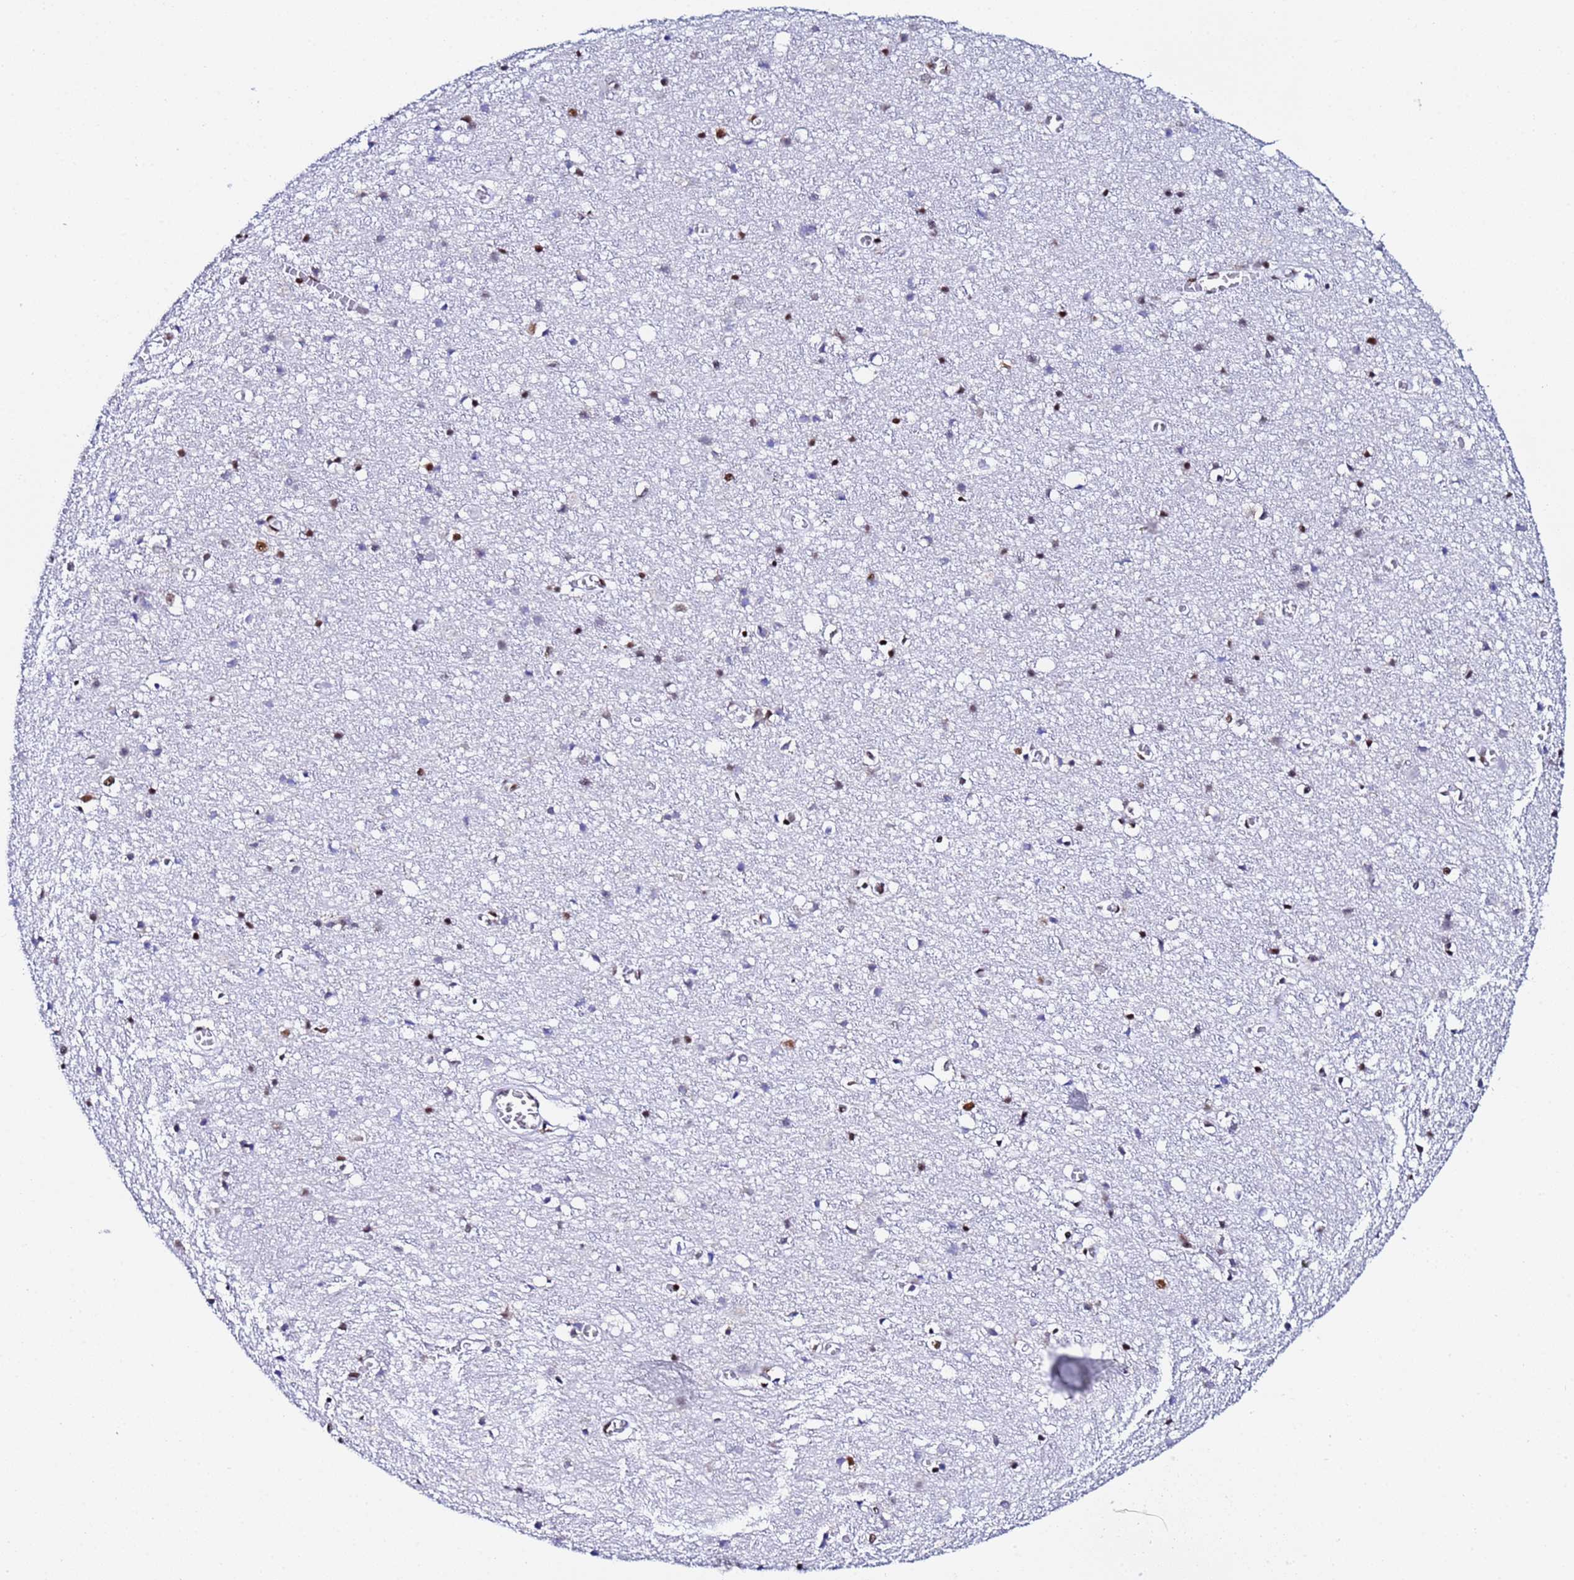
{"staining": {"intensity": "moderate", "quantity": "<25%", "location": "nuclear"}, "tissue": "cerebral cortex", "cell_type": "Endothelial cells", "image_type": "normal", "snomed": [{"axis": "morphology", "description": "Normal tissue, NOS"}, {"axis": "topography", "description": "Cerebral cortex"}], "caption": "Cerebral cortex stained for a protein displays moderate nuclear positivity in endothelial cells. (DAB IHC with brightfield microscopy, high magnification).", "gene": "SNRPA1", "patient": {"sex": "female", "age": 64}}